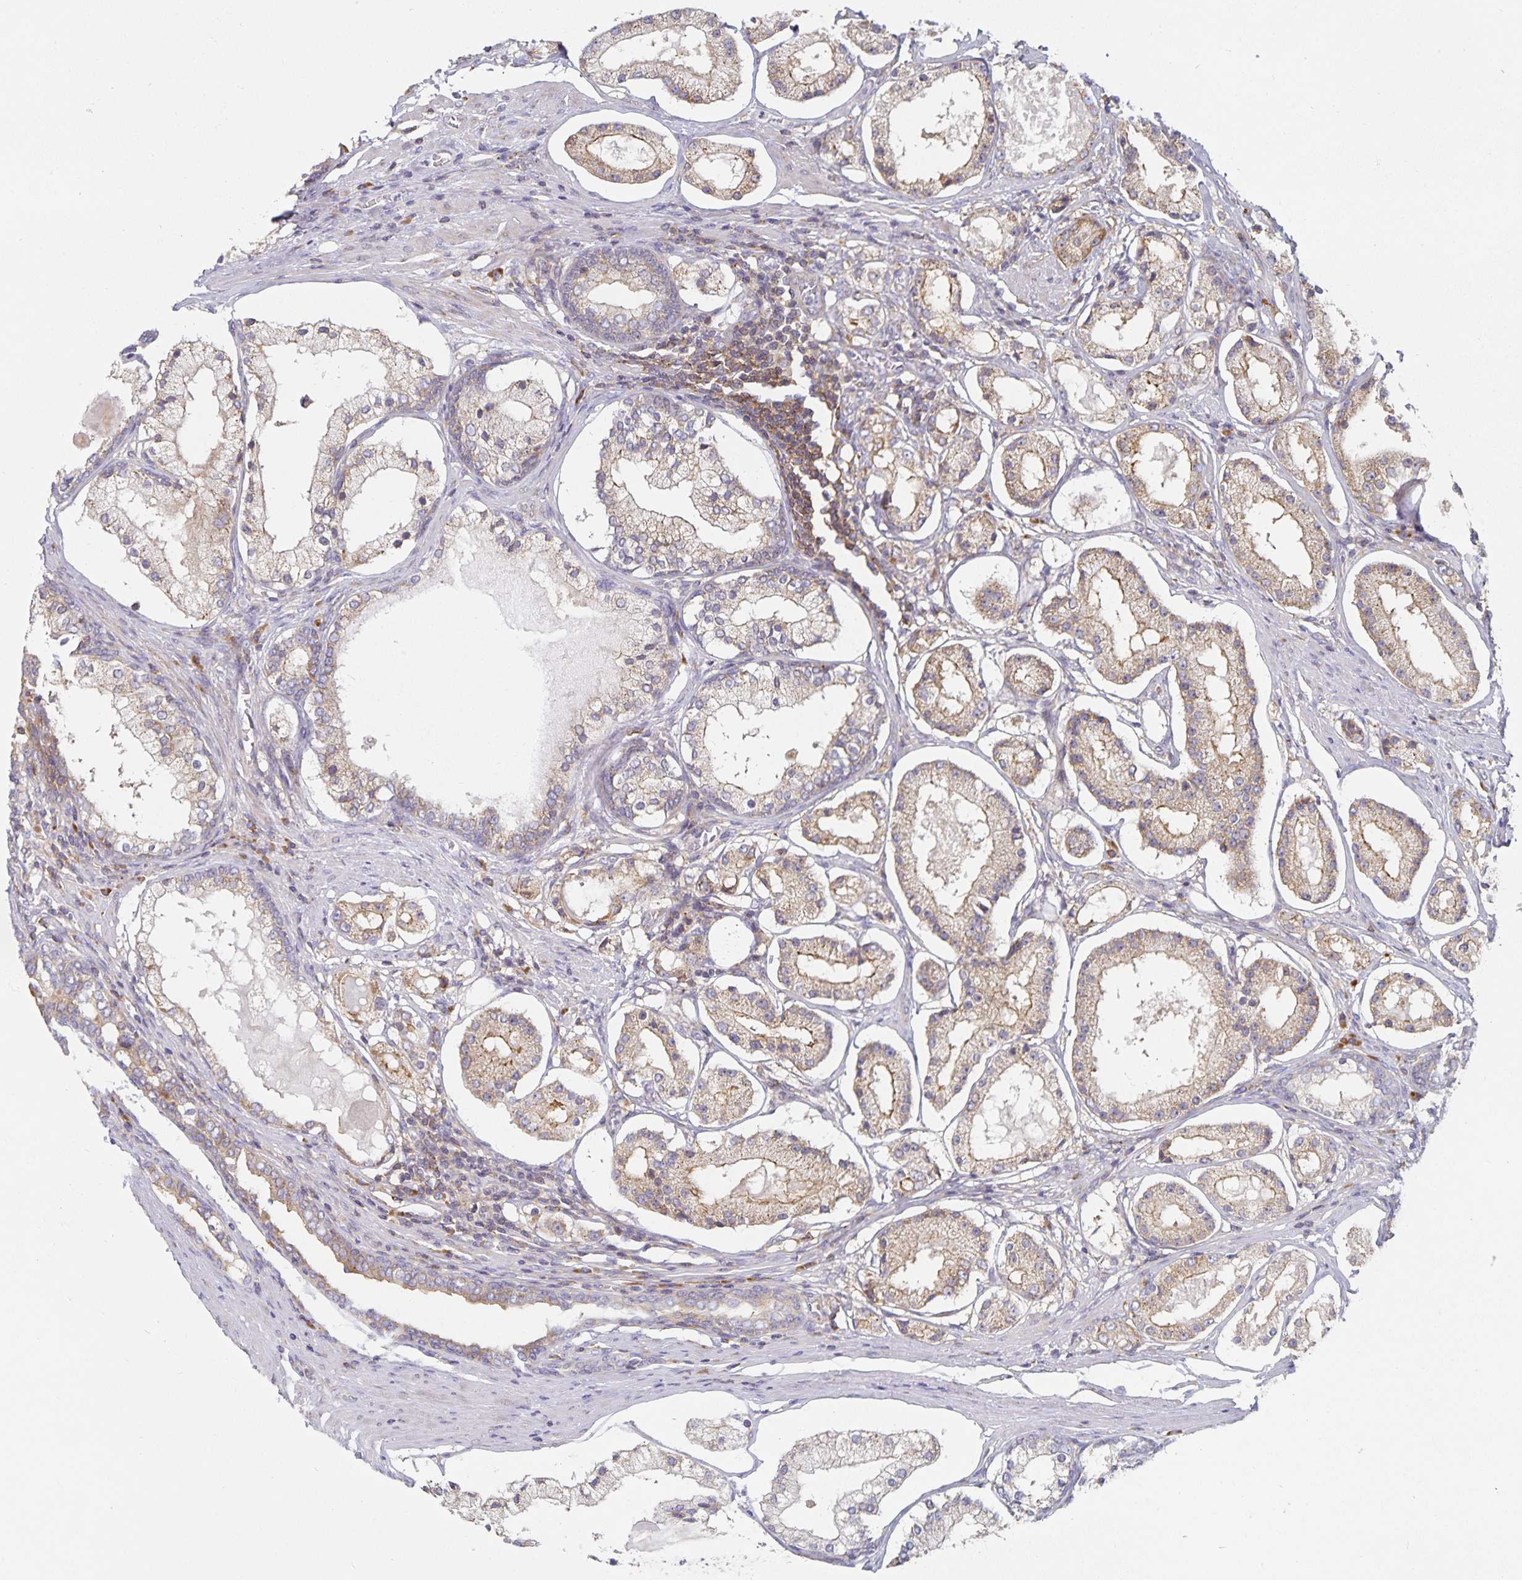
{"staining": {"intensity": "weak", "quantity": ">75%", "location": "cytoplasmic/membranous"}, "tissue": "prostate cancer", "cell_type": "Tumor cells", "image_type": "cancer", "snomed": [{"axis": "morphology", "description": "Adenocarcinoma, Low grade"}, {"axis": "topography", "description": "Prostate"}], "caption": "Prostate cancer tissue reveals weak cytoplasmic/membranous expression in about >75% of tumor cells, visualized by immunohistochemistry.", "gene": "NOMO1", "patient": {"sex": "male", "age": 57}}